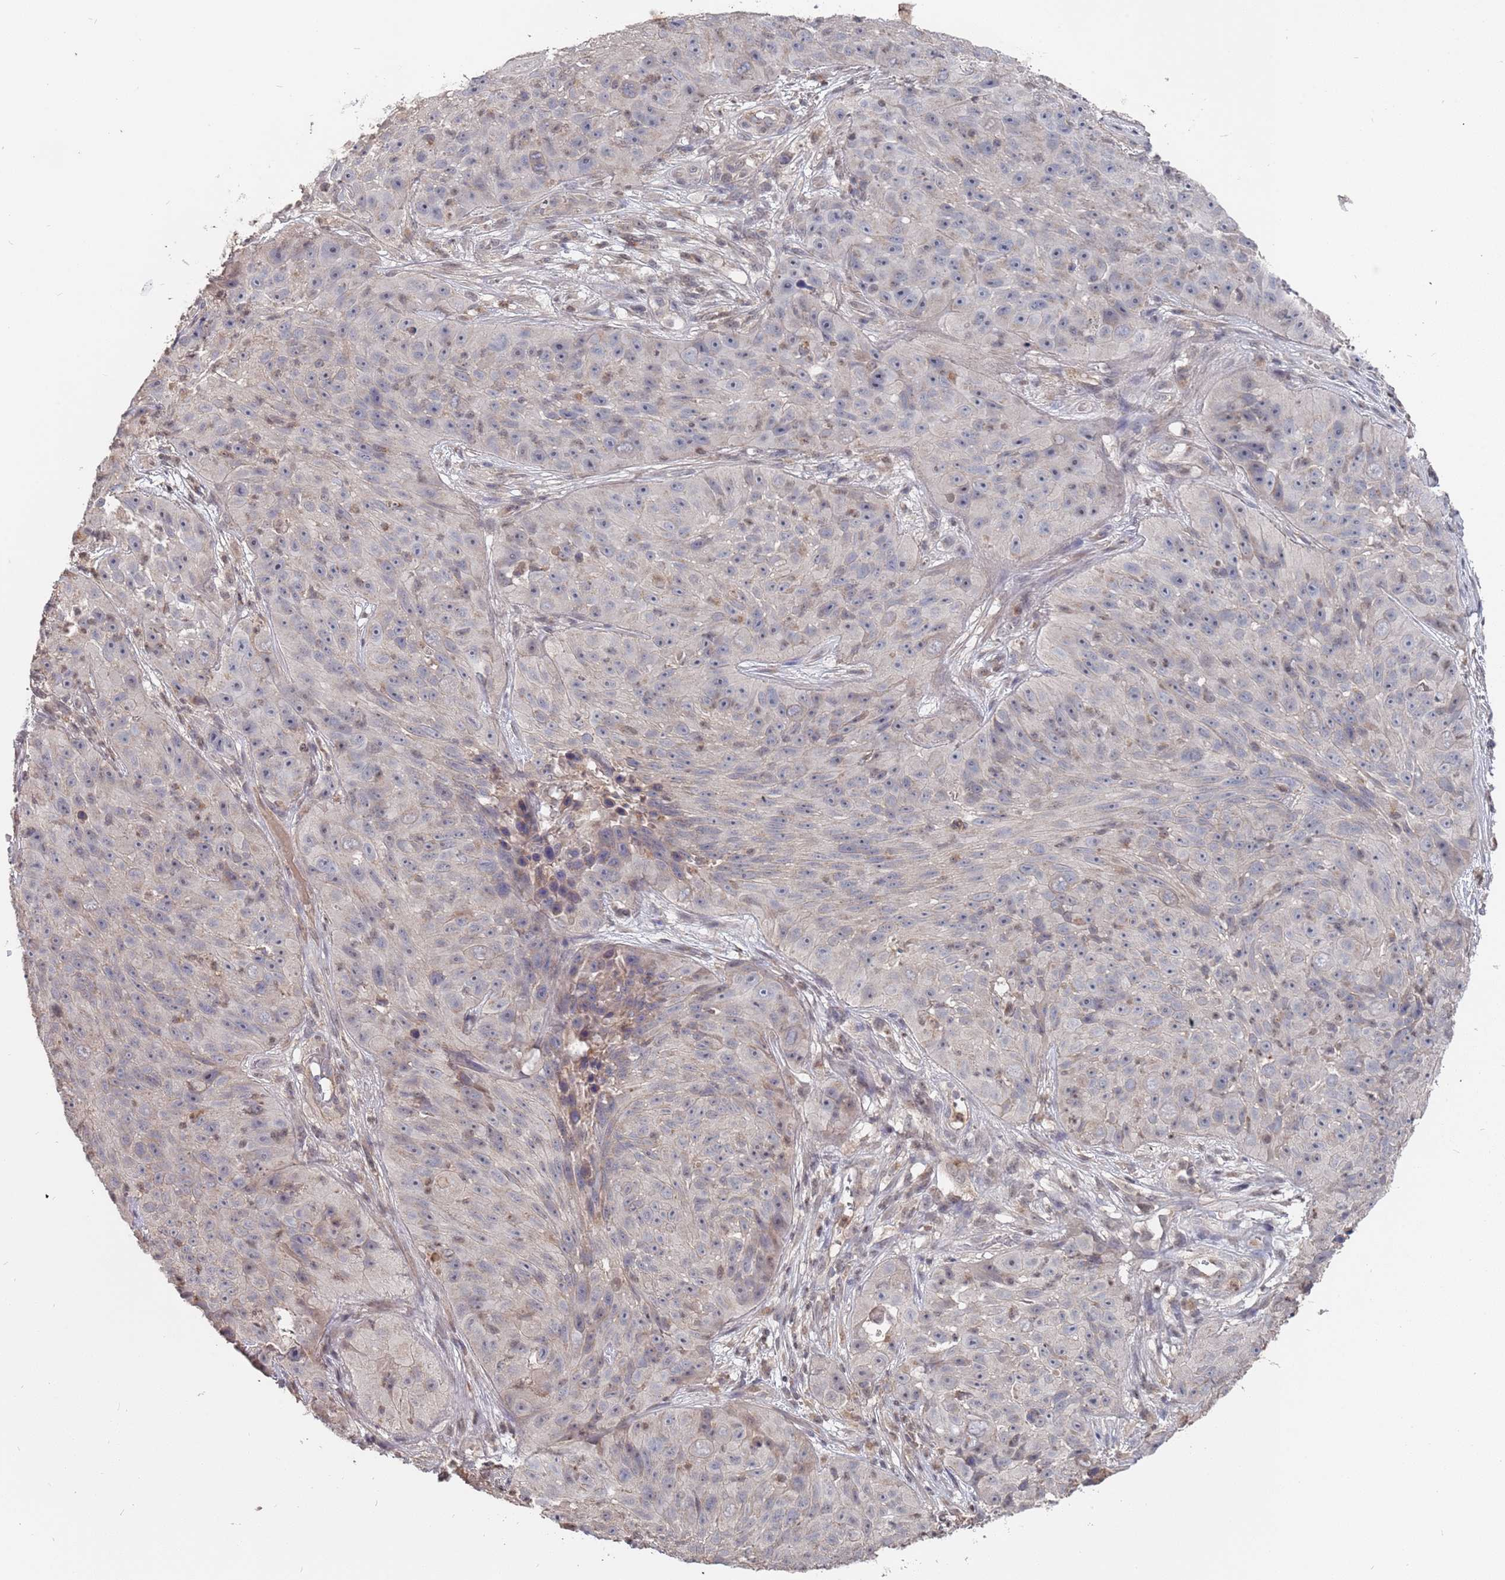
{"staining": {"intensity": "weak", "quantity": "<25%", "location": "cytoplasmic/membranous"}, "tissue": "skin cancer", "cell_type": "Tumor cells", "image_type": "cancer", "snomed": [{"axis": "morphology", "description": "Squamous cell carcinoma, NOS"}, {"axis": "topography", "description": "Skin"}], "caption": "Squamous cell carcinoma (skin) was stained to show a protein in brown. There is no significant staining in tumor cells.", "gene": "TCEANC2", "patient": {"sex": "female", "age": 87}}